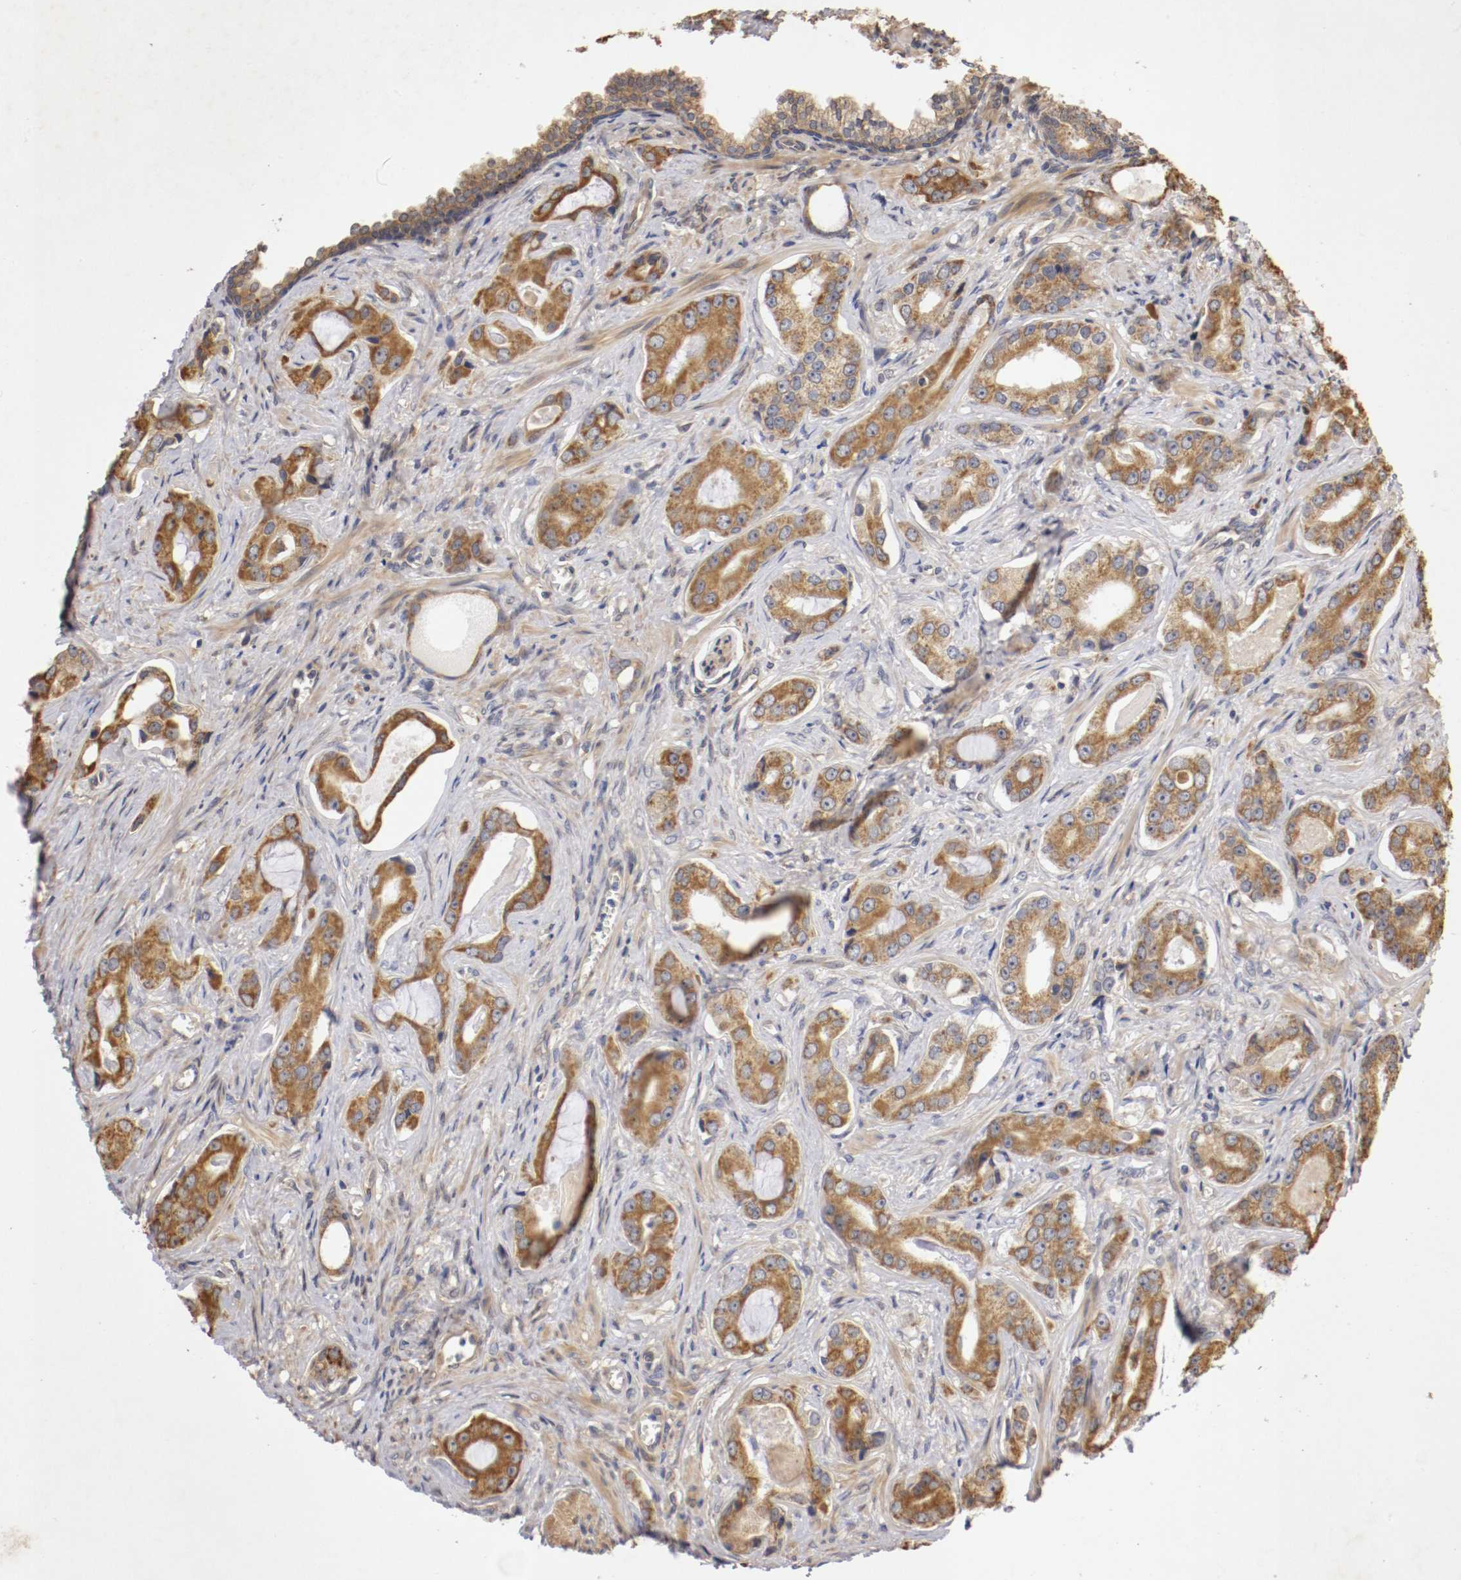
{"staining": {"intensity": "strong", "quantity": ">75%", "location": "cytoplasmic/membranous"}, "tissue": "prostate cancer", "cell_type": "Tumor cells", "image_type": "cancer", "snomed": [{"axis": "morphology", "description": "Adenocarcinoma, Low grade"}, {"axis": "topography", "description": "Prostate"}], "caption": "Immunohistochemistry of prostate cancer (adenocarcinoma (low-grade)) displays high levels of strong cytoplasmic/membranous staining in approximately >75% of tumor cells.", "gene": "VEZT", "patient": {"sex": "male", "age": 59}}